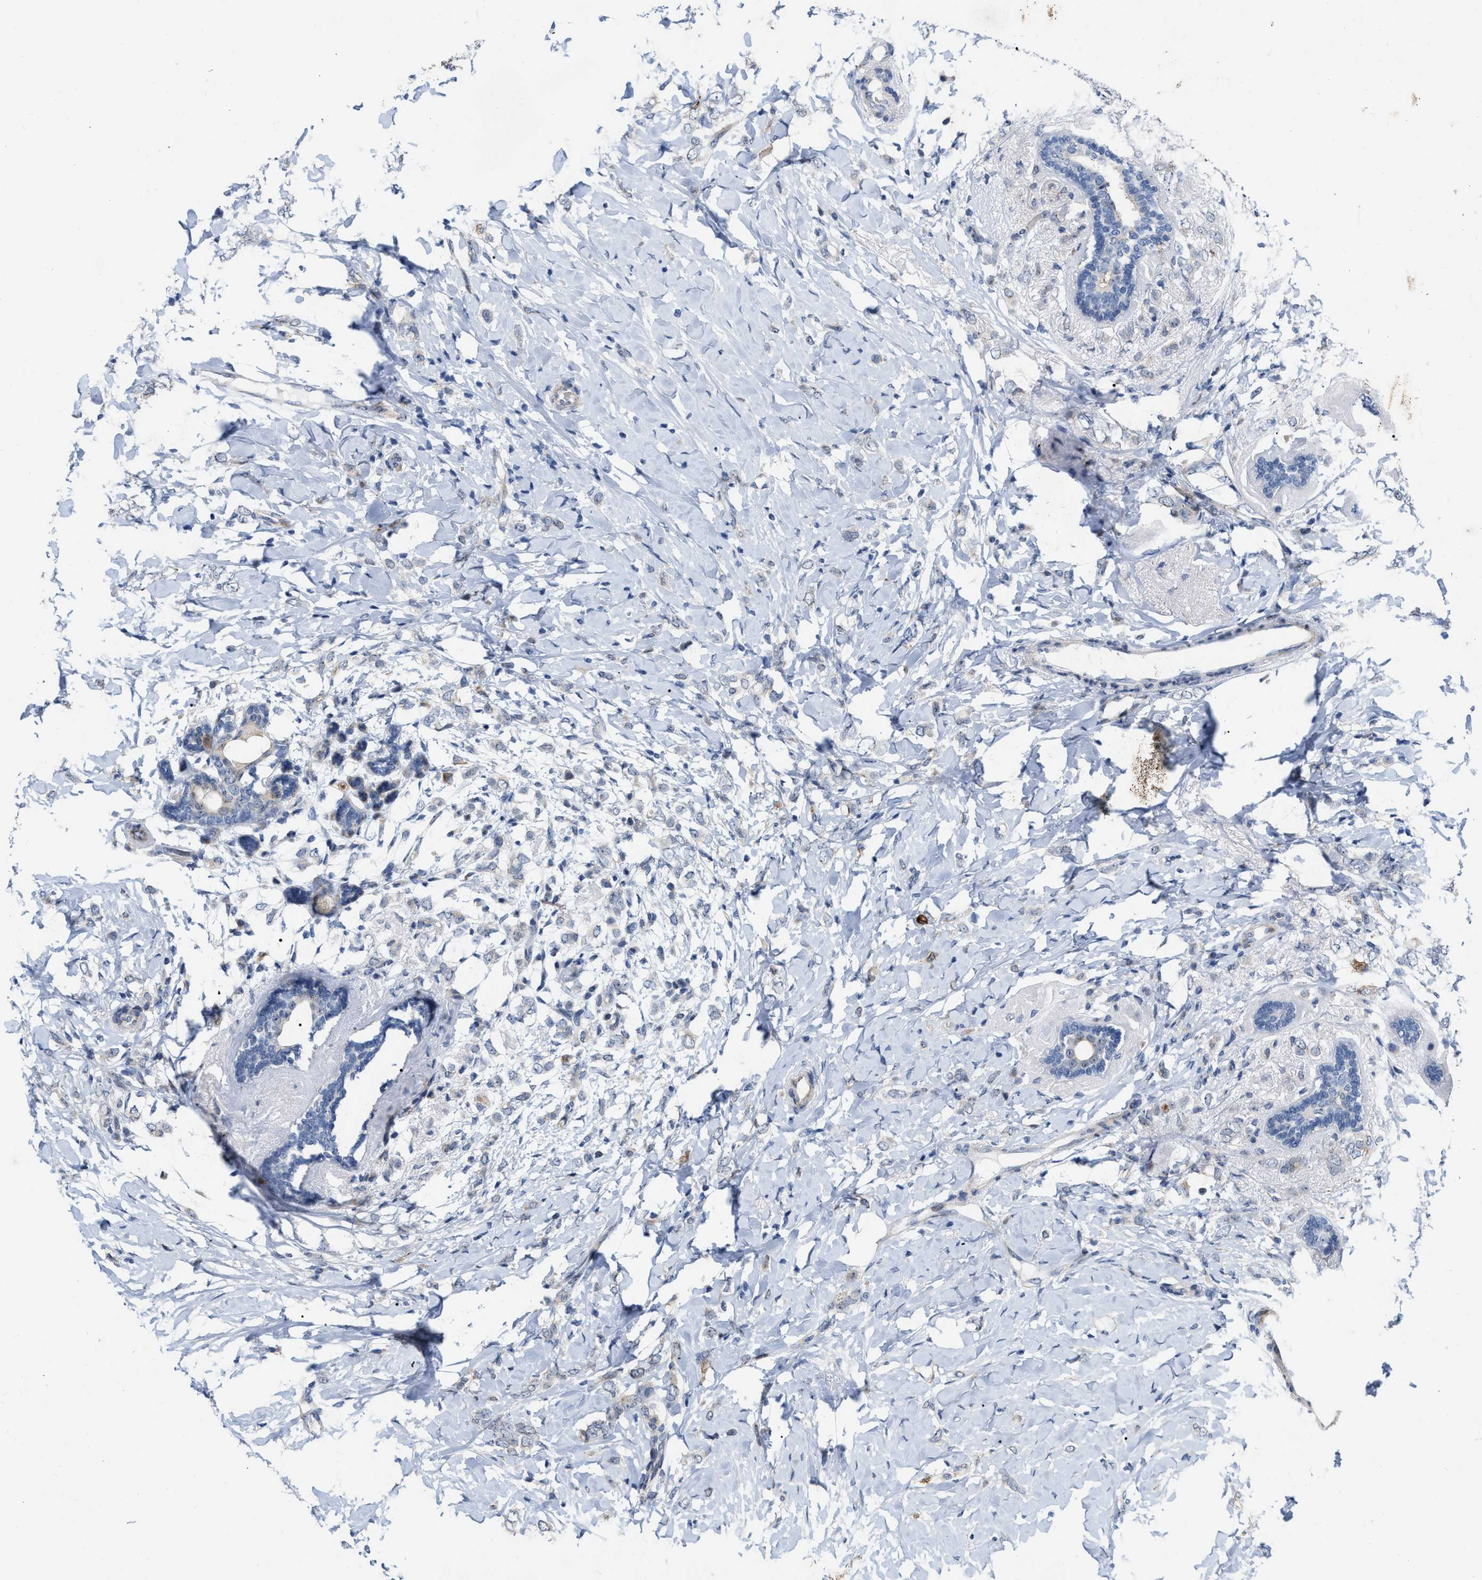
{"staining": {"intensity": "weak", "quantity": "<25%", "location": "cytoplasmic/membranous"}, "tissue": "breast cancer", "cell_type": "Tumor cells", "image_type": "cancer", "snomed": [{"axis": "morphology", "description": "Normal tissue, NOS"}, {"axis": "morphology", "description": "Lobular carcinoma"}, {"axis": "topography", "description": "Breast"}], "caption": "Immunohistochemistry (IHC) photomicrograph of breast cancer stained for a protein (brown), which displays no positivity in tumor cells.", "gene": "POLR1F", "patient": {"sex": "female", "age": 47}}